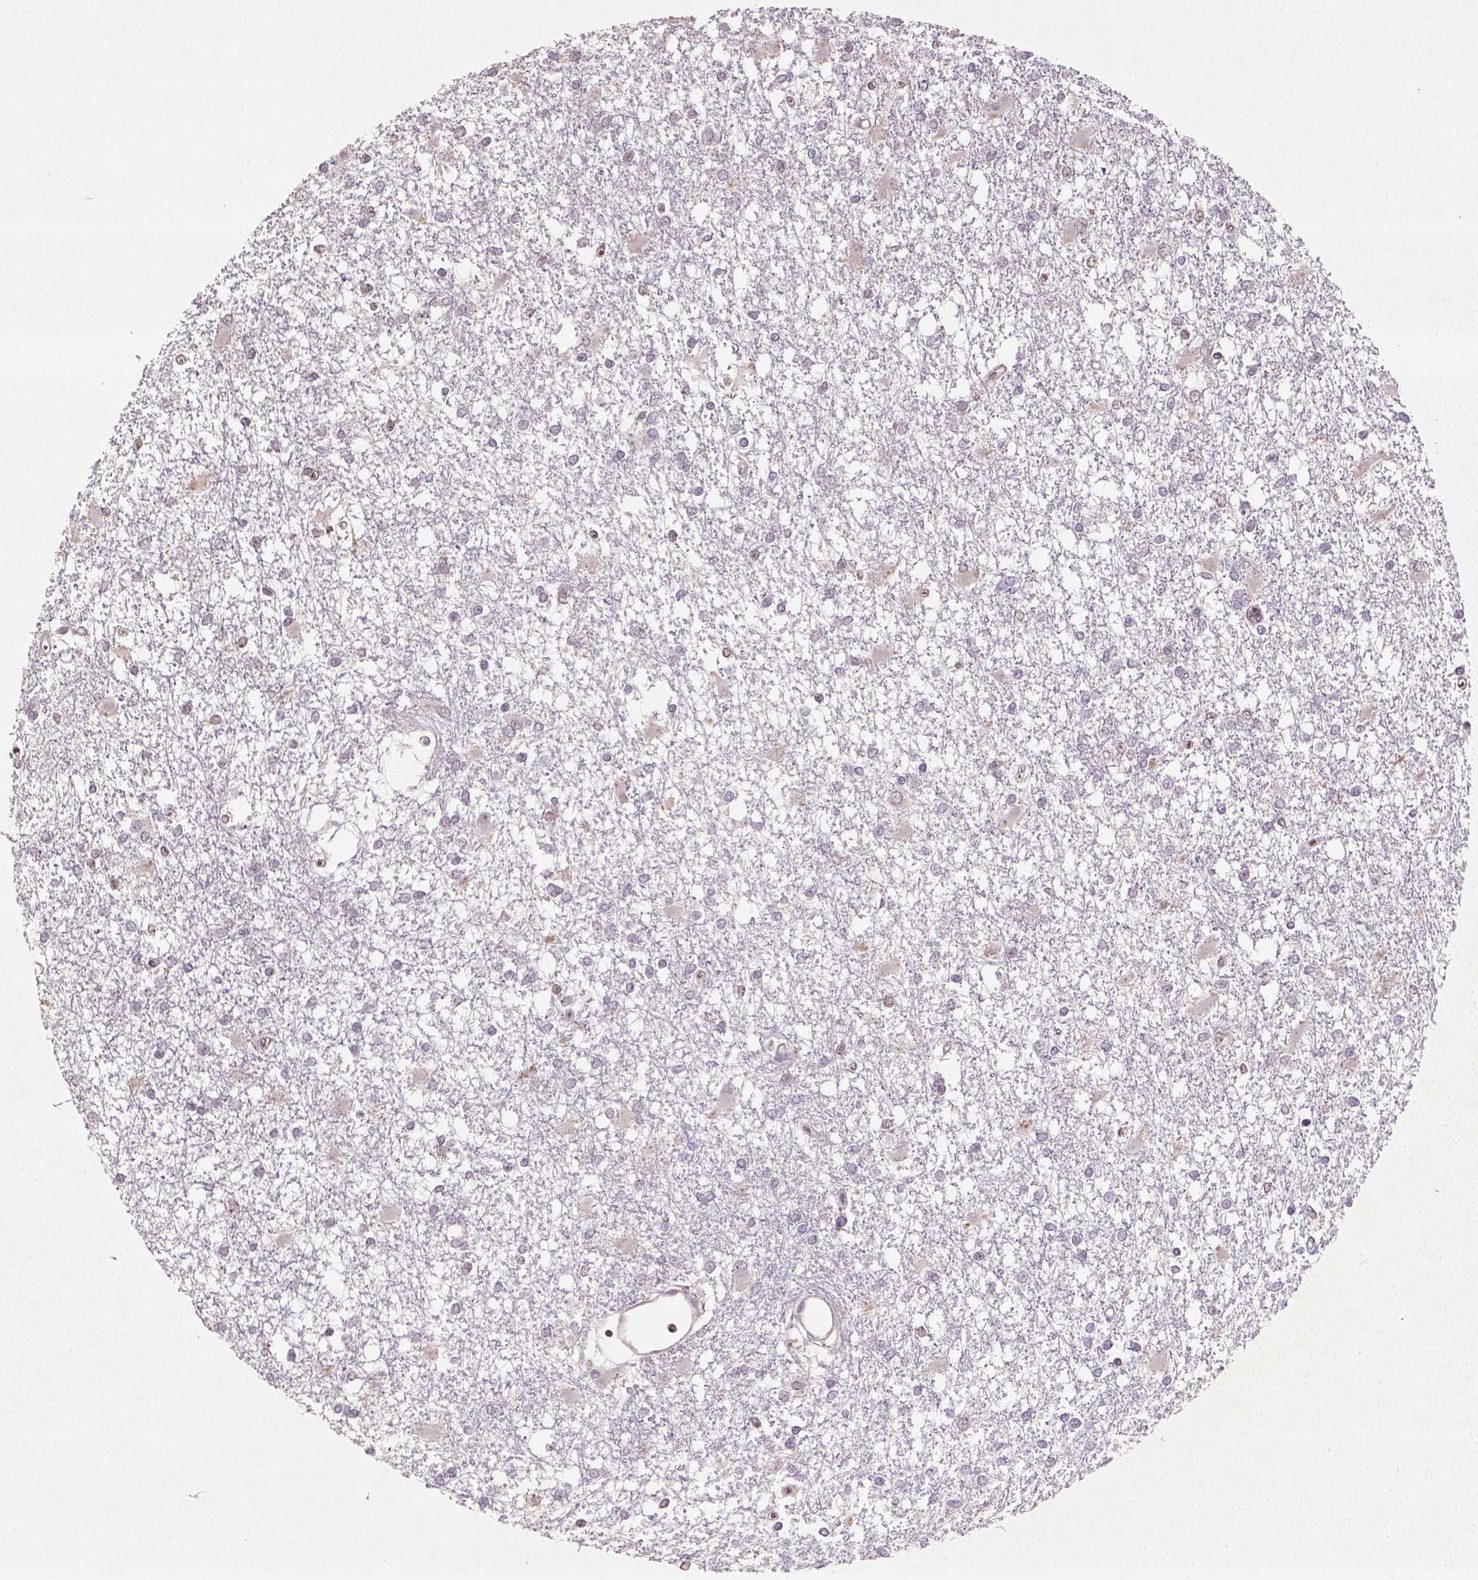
{"staining": {"intensity": "negative", "quantity": "none", "location": "none"}, "tissue": "glioma", "cell_type": "Tumor cells", "image_type": "cancer", "snomed": [{"axis": "morphology", "description": "Glioma, malignant, High grade"}, {"axis": "topography", "description": "Cerebral cortex"}], "caption": "Immunohistochemistry of human glioma exhibits no staining in tumor cells.", "gene": "NUDT3", "patient": {"sex": "male", "age": 79}}